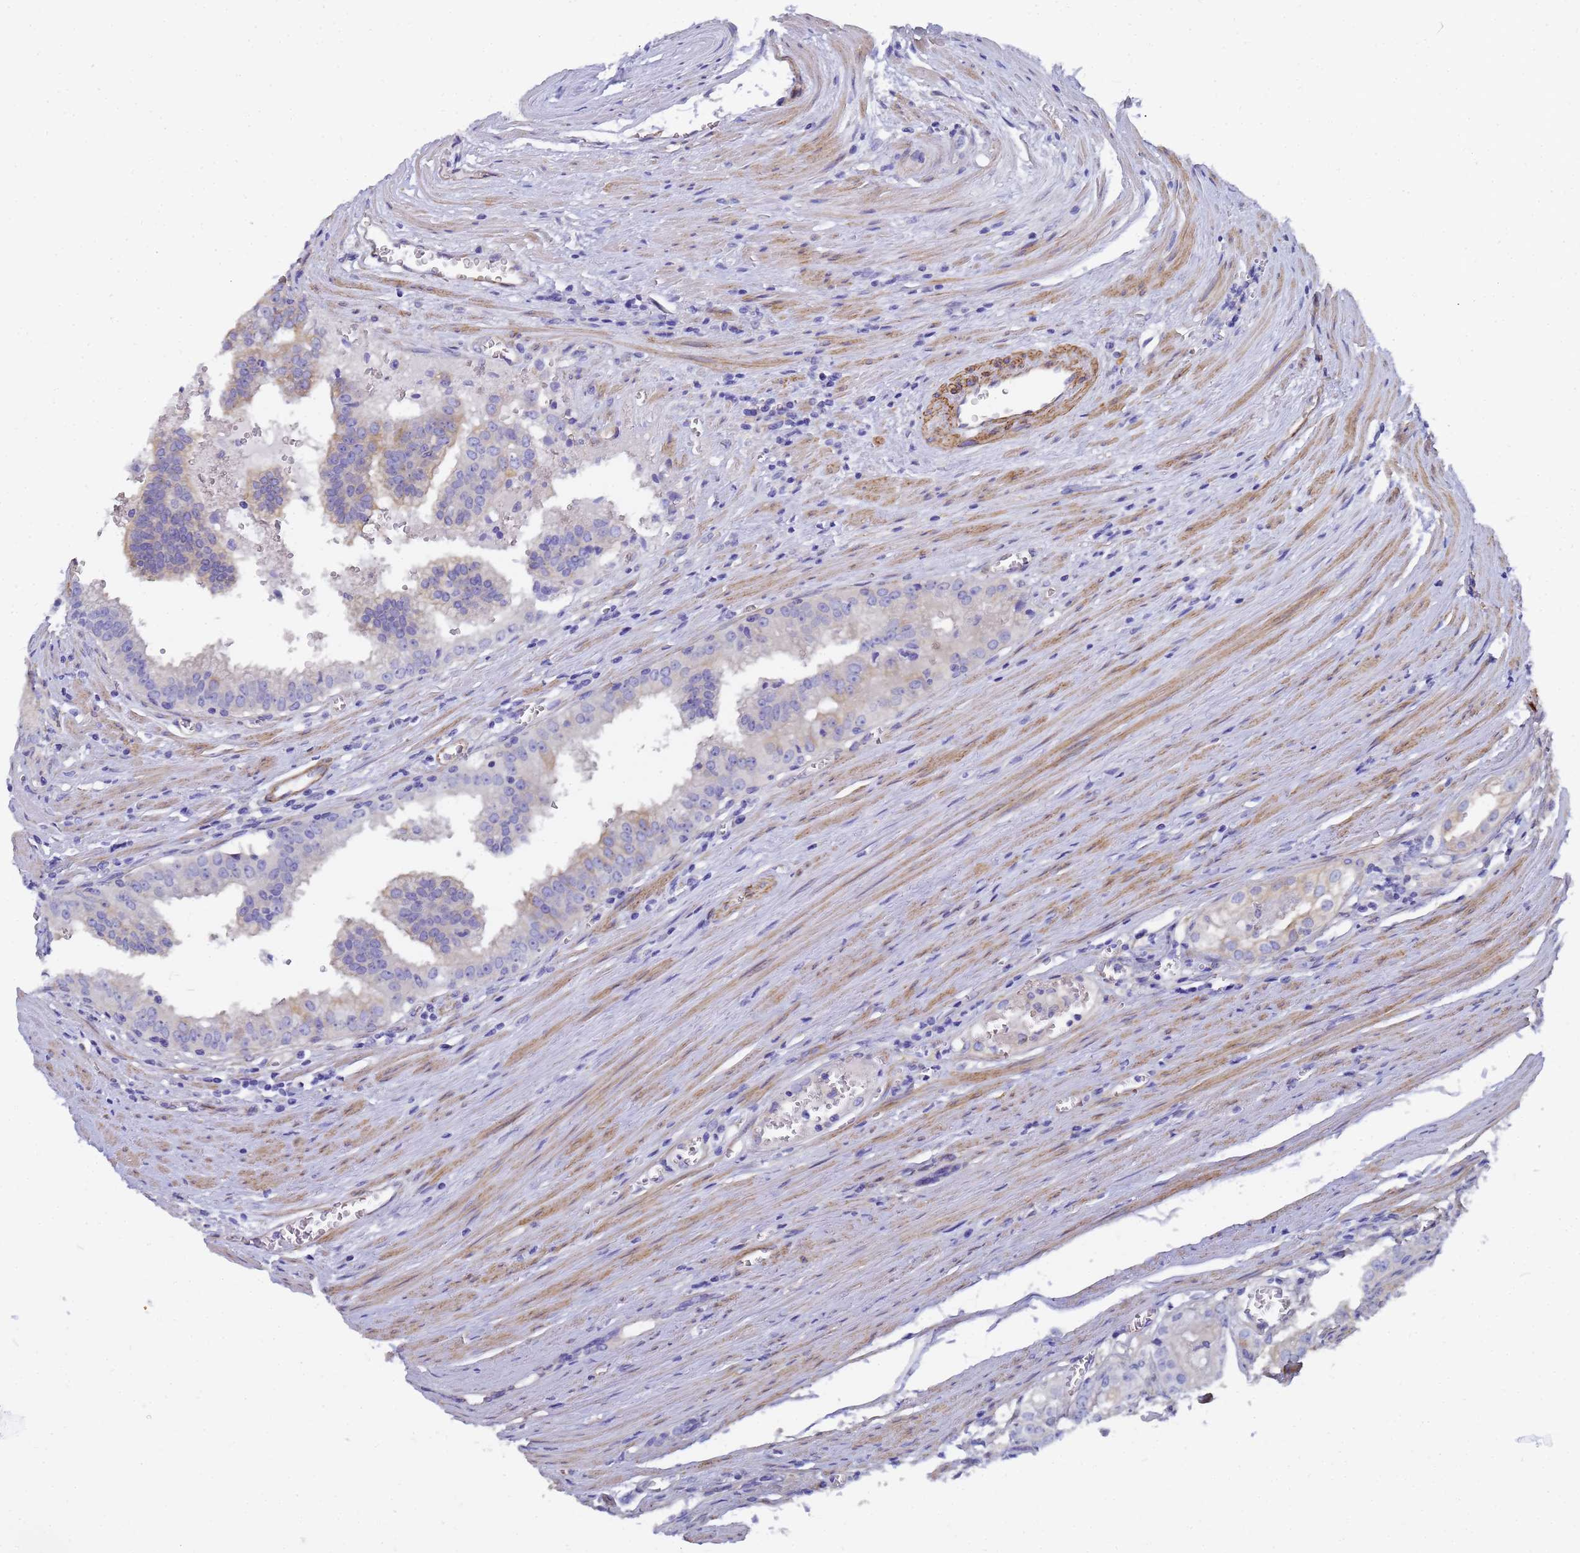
{"staining": {"intensity": "weak", "quantity": "<25%", "location": "cytoplasmic/membranous"}, "tissue": "prostate cancer", "cell_type": "Tumor cells", "image_type": "cancer", "snomed": [{"axis": "morphology", "description": "Adenocarcinoma, High grade"}, {"axis": "topography", "description": "Prostate"}], "caption": "Tumor cells show no significant expression in high-grade adenocarcinoma (prostate). (DAB immunohistochemistry (IHC) with hematoxylin counter stain).", "gene": "TUBB1", "patient": {"sex": "male", "age": 68}}